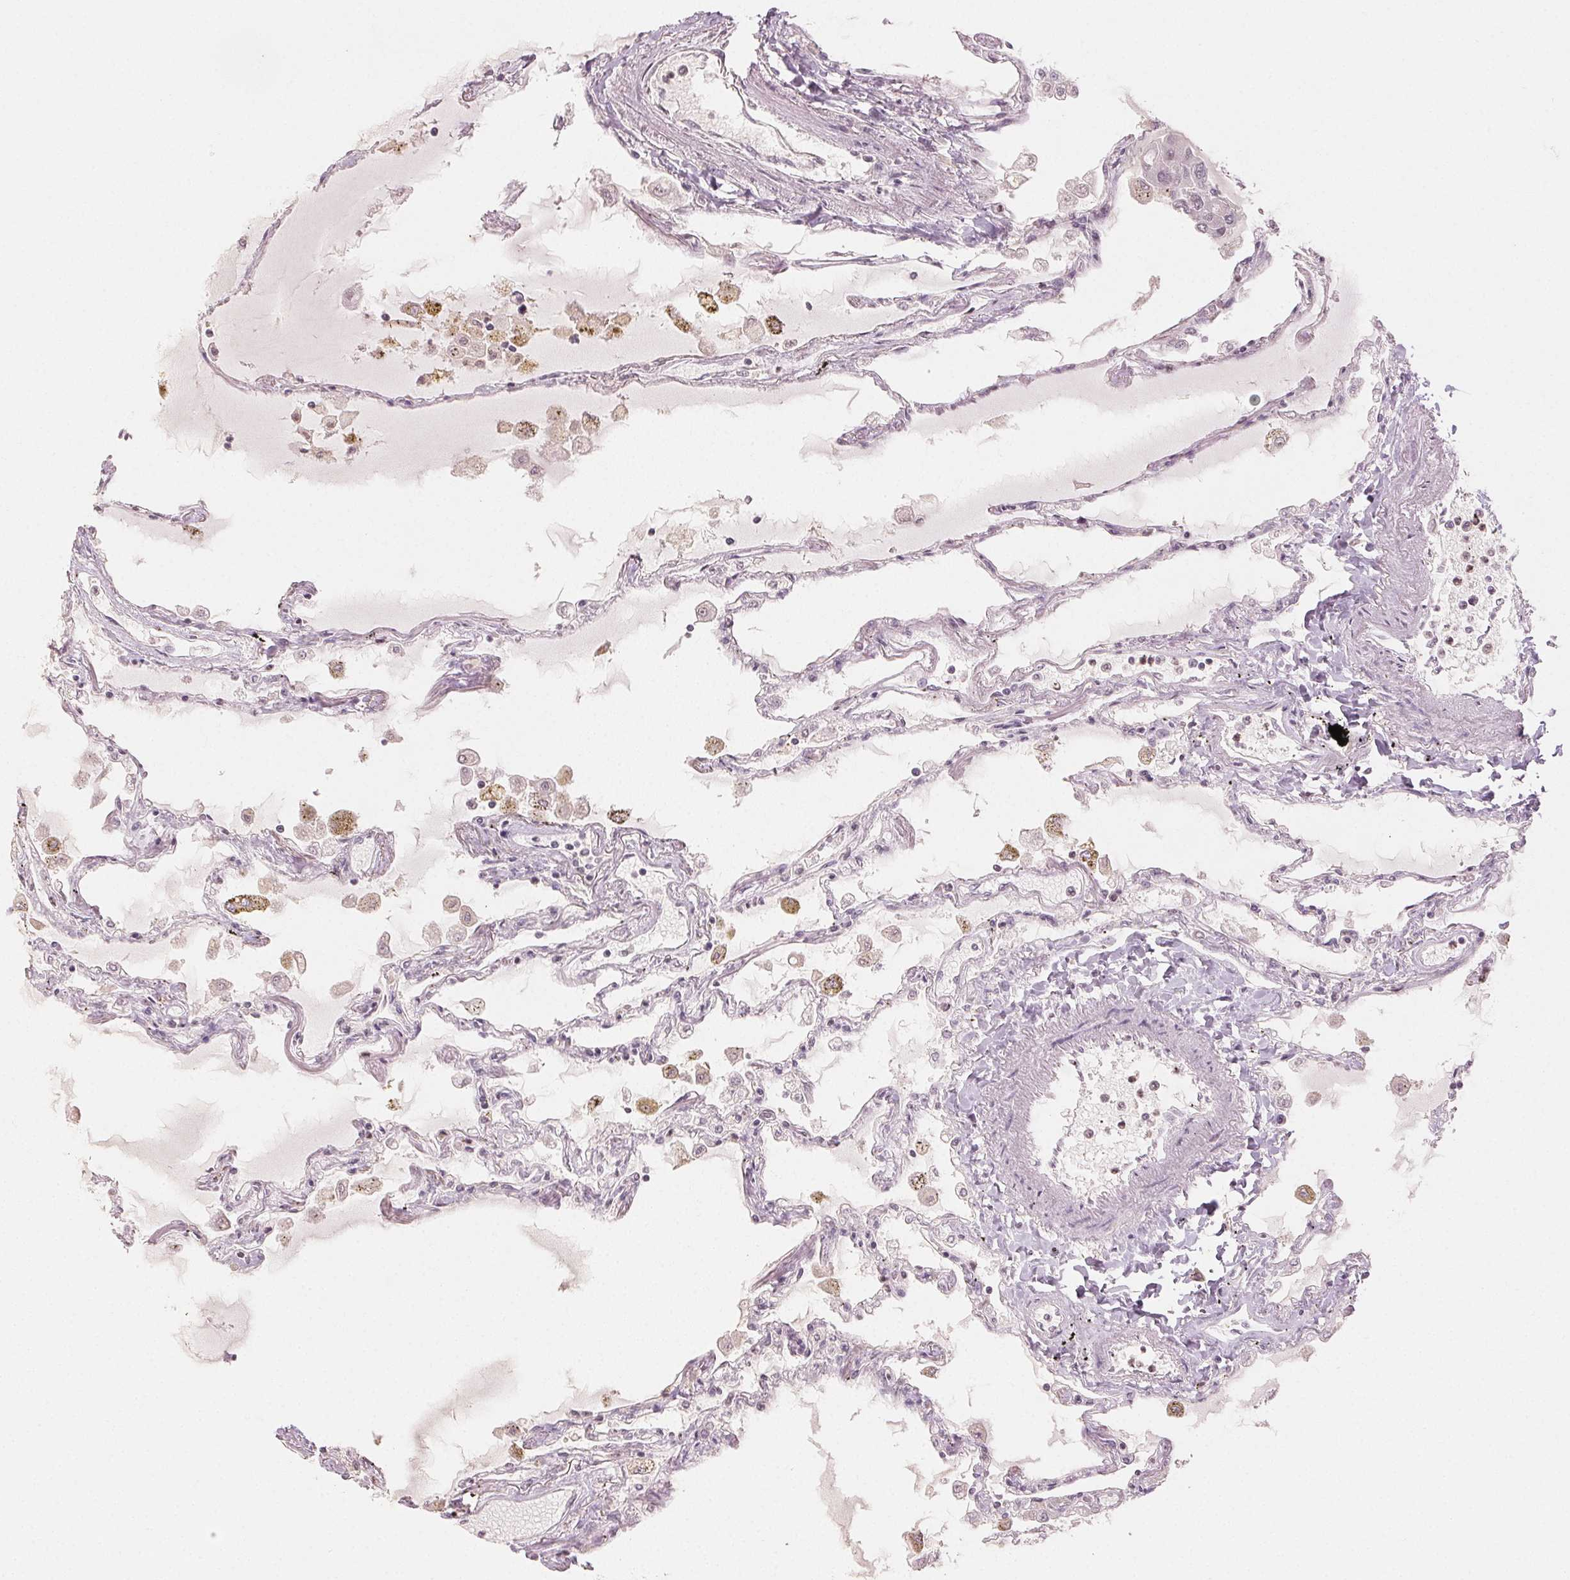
{"staining": {"intensity": "weak", "quantity": "25%-75%", "location": "cytoplasmic/membranous,nuclear"}, "tissue": "lung", "cell_type": "Alveolar cells", "image_type": "normal", "snomed": [{"axis": "morphology", "description": "Normal tissue, NOS"}, {"axis": "morphology", "description": "Adenocarcinoma, NOS"}, {"axis": "topography", "description": "Cartilage tissue"}, {"axis": "topography", "description": "Lung"}], "caption": "Weak cytoplasmic/membranous,nuclear positivity is seen in approximately 25%-75% of alveolar cells in unremarkable lung.", "gene": "MAPK14", "patient": {"sex": "female", "age": 67}}